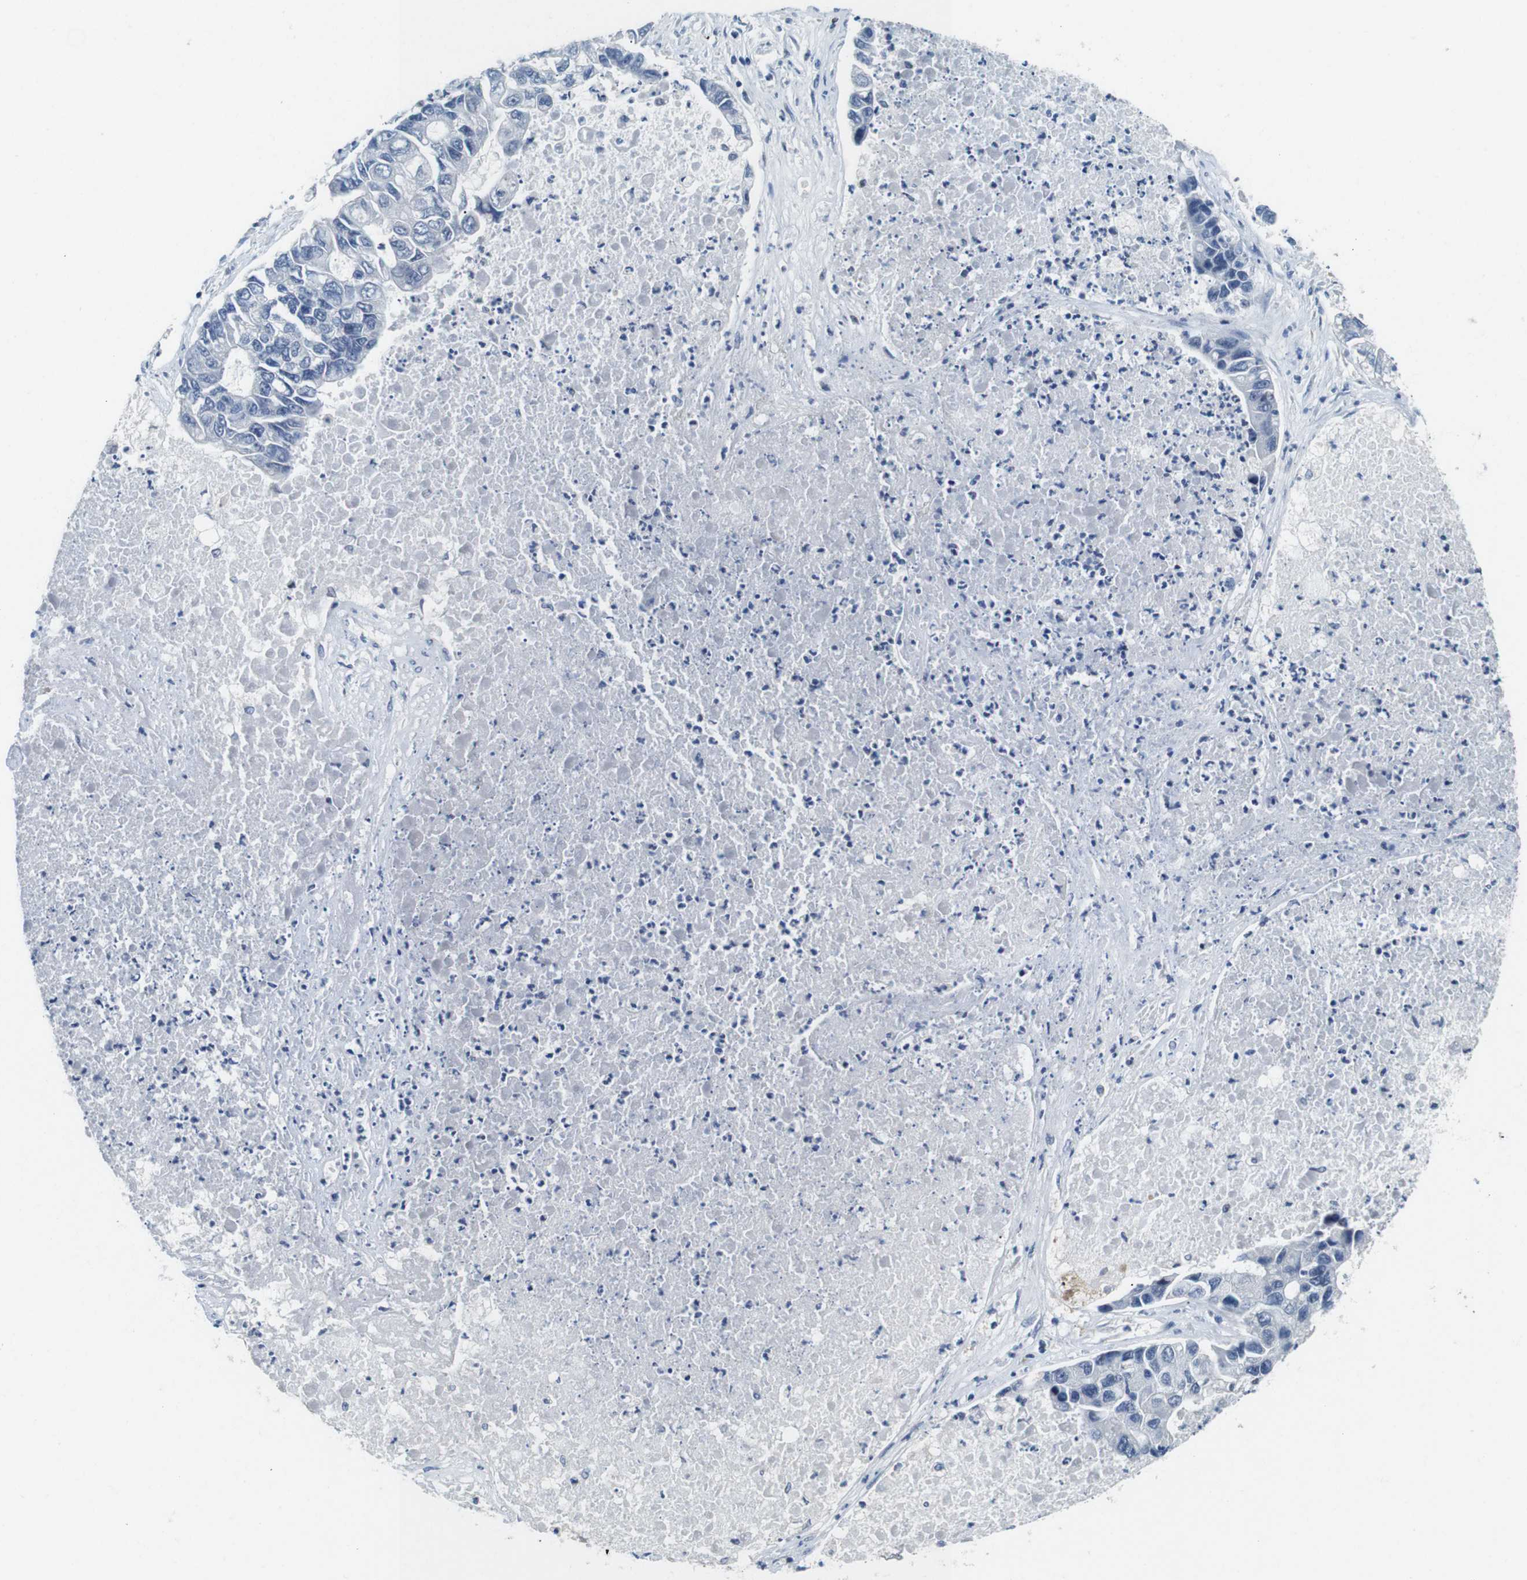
{"staining": {"intensity": "negative", "quantity": "none", "location": "none"}, "tissue": "lung cancer", "cell_type": "Tumor cells", "image_type": "cancer", "snomed": [{"axis": "morphology", "description": "Adenocarcinoma, NOS"}, {"axis": "topography", "description": "Lung"}], "caption": "Photomicrograph shows no protein expression in tumor cells of lung cancer tissue.", "gene": "IRF8", "patient": {"sex": "female", "age": 51}}